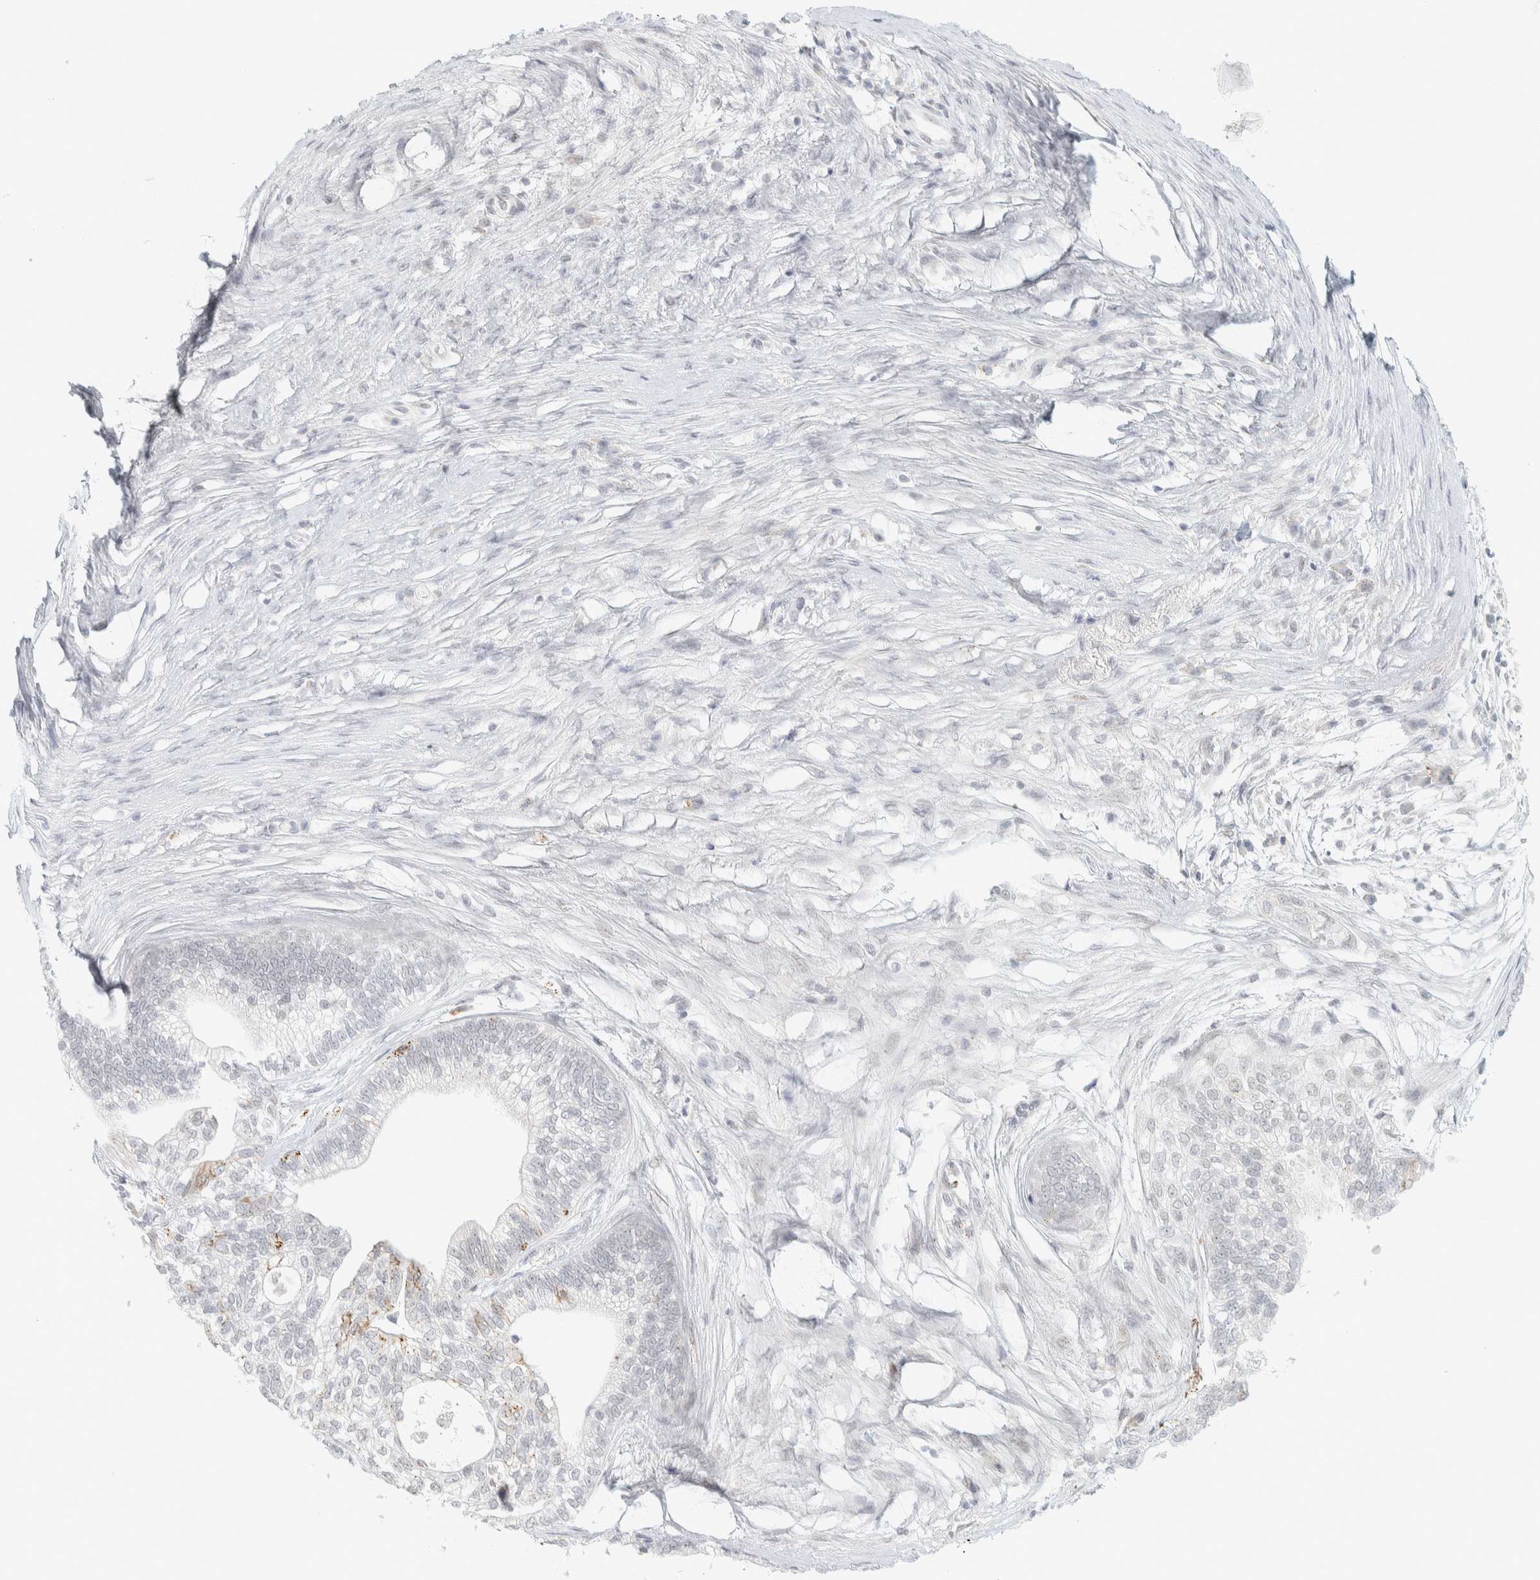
{"staining": {"intensity": "weak", "quantity": "<25%", "location": "cytoplasmic/membranous"}, "tissue": "pancreatic cancer", "cell_type": "Tumor cells", "image_type": "cancer", "snomed": [{"axis": "morphology", "description": "Adenocarcinoma, NOS"}, {"axis": "topography", "description": "Pancreas"}], "caption": "This is an IHC histopathology image of pancreatic cancer (adenocarcinoma). There is no positivity in tumor cells.", "gene": "CDH17", "patient": {"sex": "male", "age": 72}}